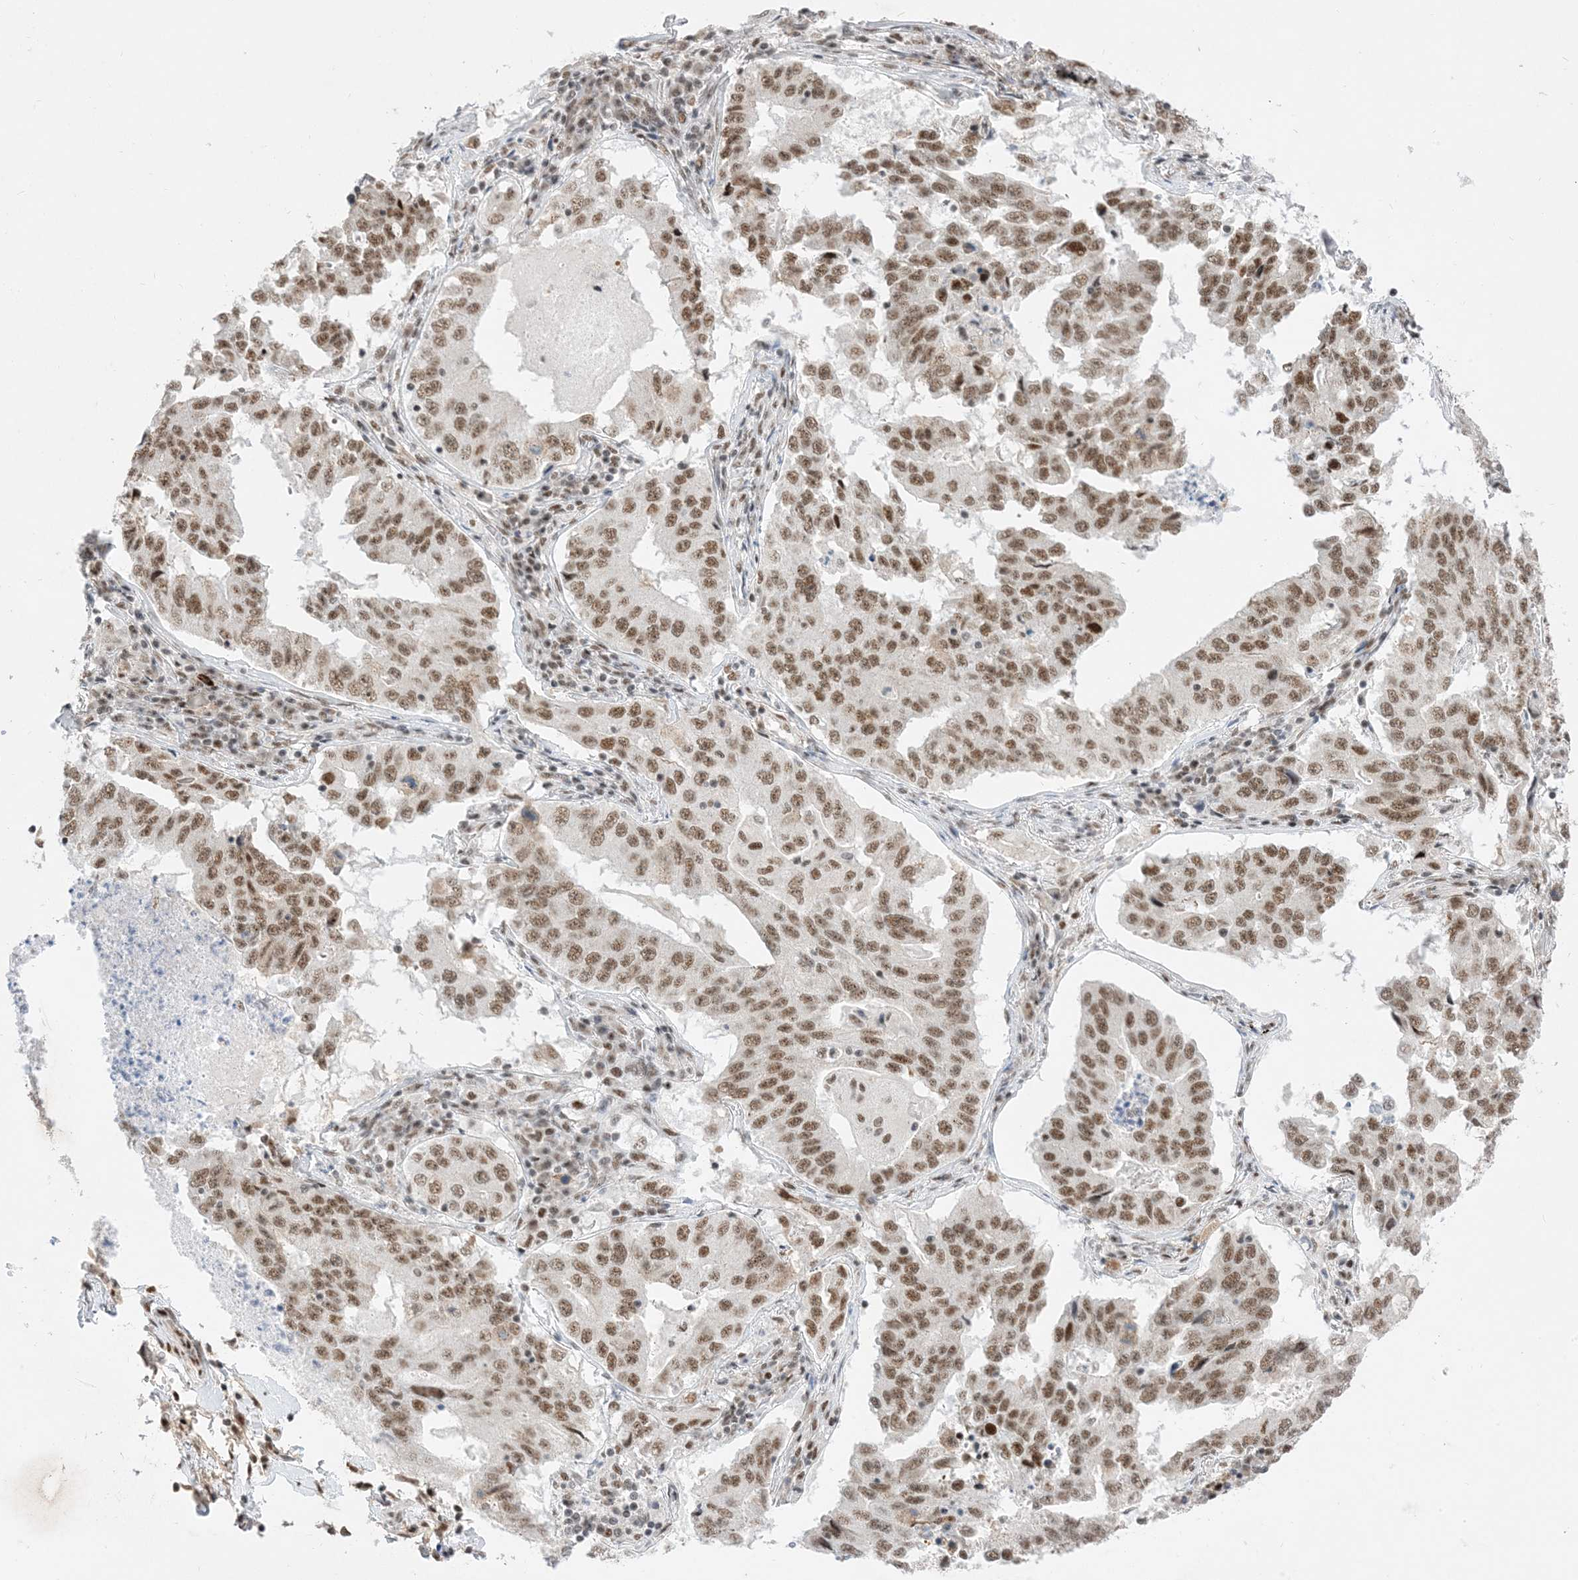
{"staining": {"intensity": "moderate", "quantity": ">75%", "location": "nuclear"}, "tissue": "lung cancer", "cell_type": "Tumor cells", "image_type": "cancer", "snomed": [{"axis": "morphology", "description": "Adenocarcinoma, NOS"}, {"axis": "topography", "description": "Lung"}], "caption": "IHC (DAB) staining of human adenocarcinoma (lung) demonstrates moderate nuclear protein staining in about >75% of tumor cells. The protein of interest is shown in brown color, while the nuclei are stained blue.", "gene": "SF3A3", "patient": {"sex": "female", "age": 51}}